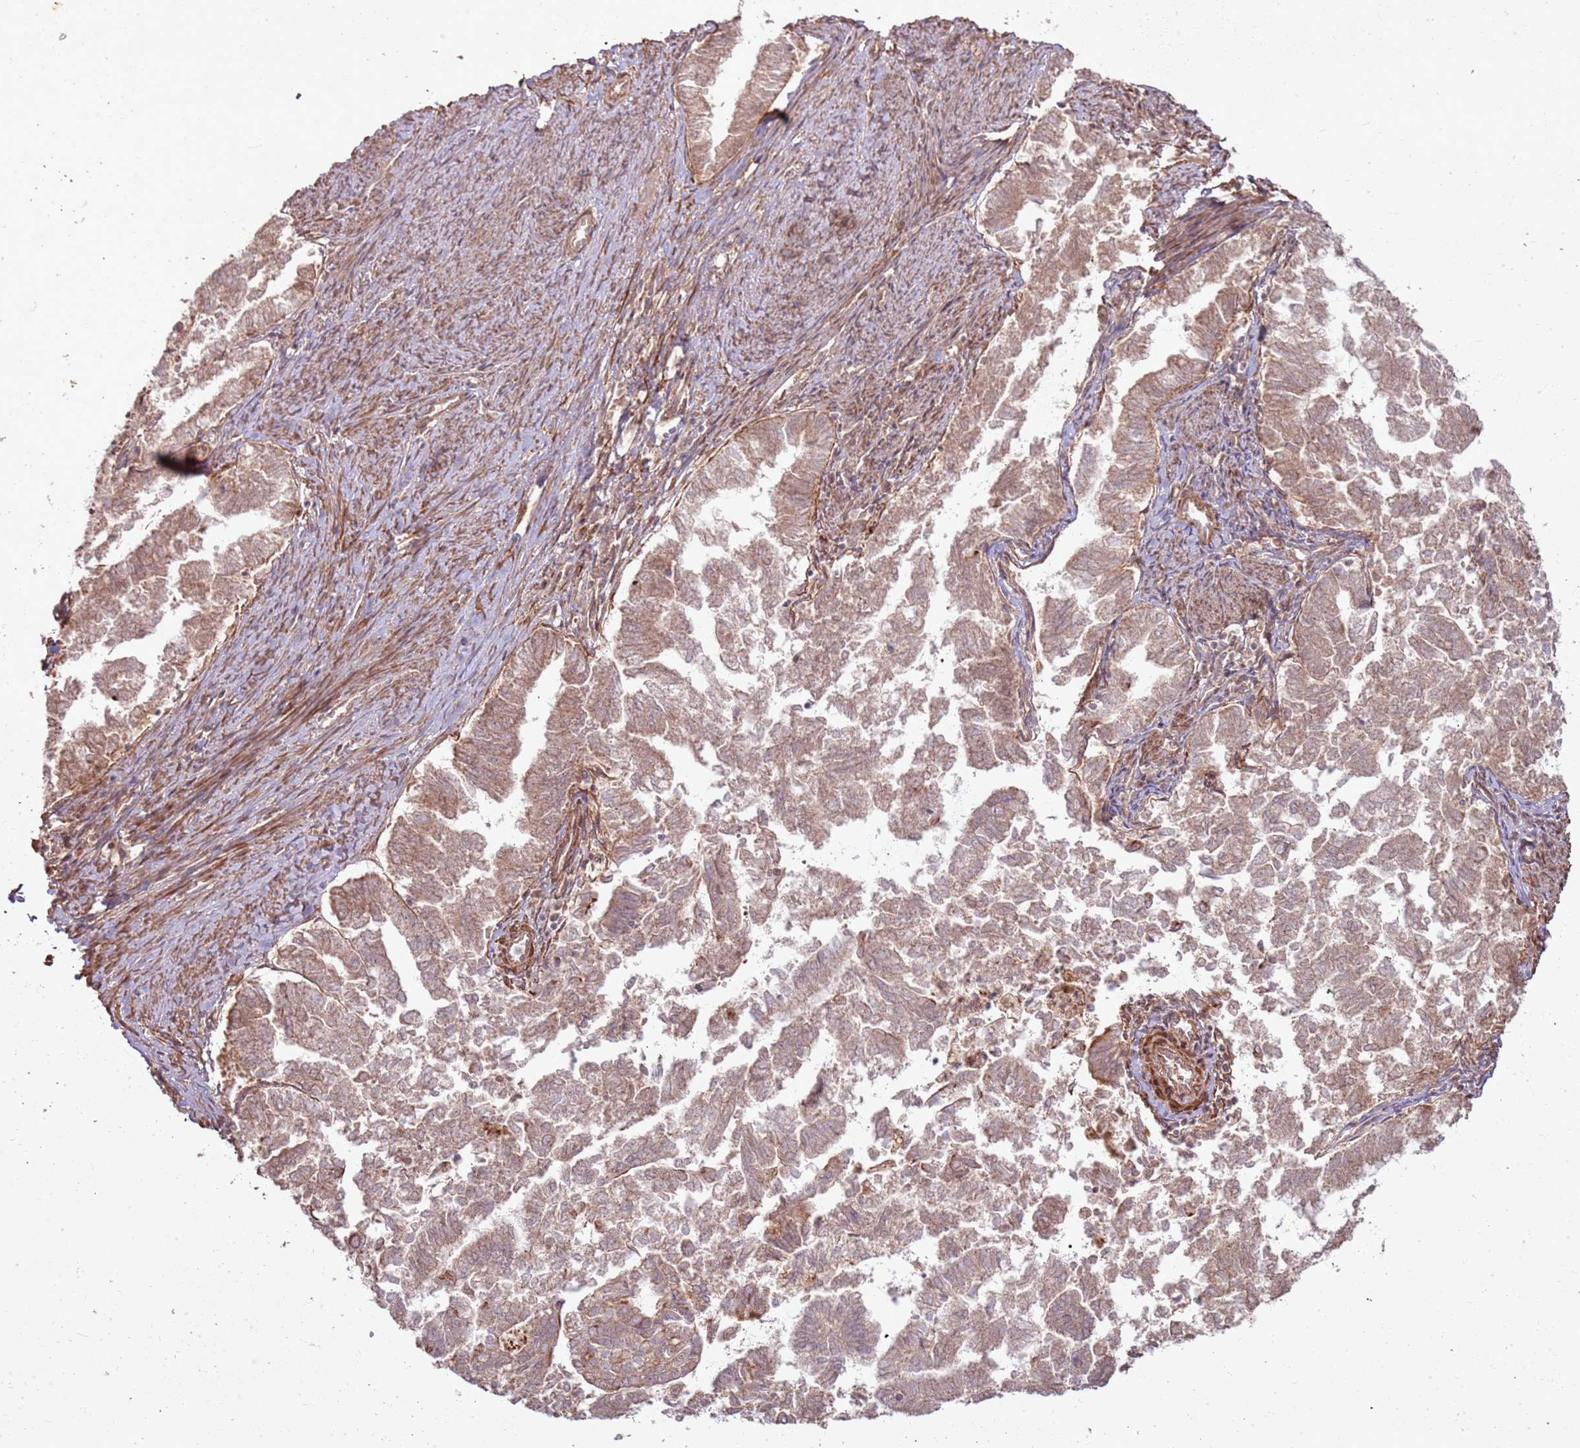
{"staining": {"intensity": "moderate", "quantity": "25%-75%", "location": "cytoplasmic/membranous"}, "tissue": "endometrial cancer", "cell_type": "Tumor cells", "image_type": "cancer", "snomed": [{"axis": "morphology", "description": "Adenocarcinoma, NOS"}, {"axis": "topography", "description": "Endometrium"}], "caption": "The immunohistochemical stain labels moderate cytoplasmic/membranous positivity in tumor cells of endometrial adenocarcinoma tissue.", "gene": "ZNF623", "patient": {"sex": "female", "age": 79}}